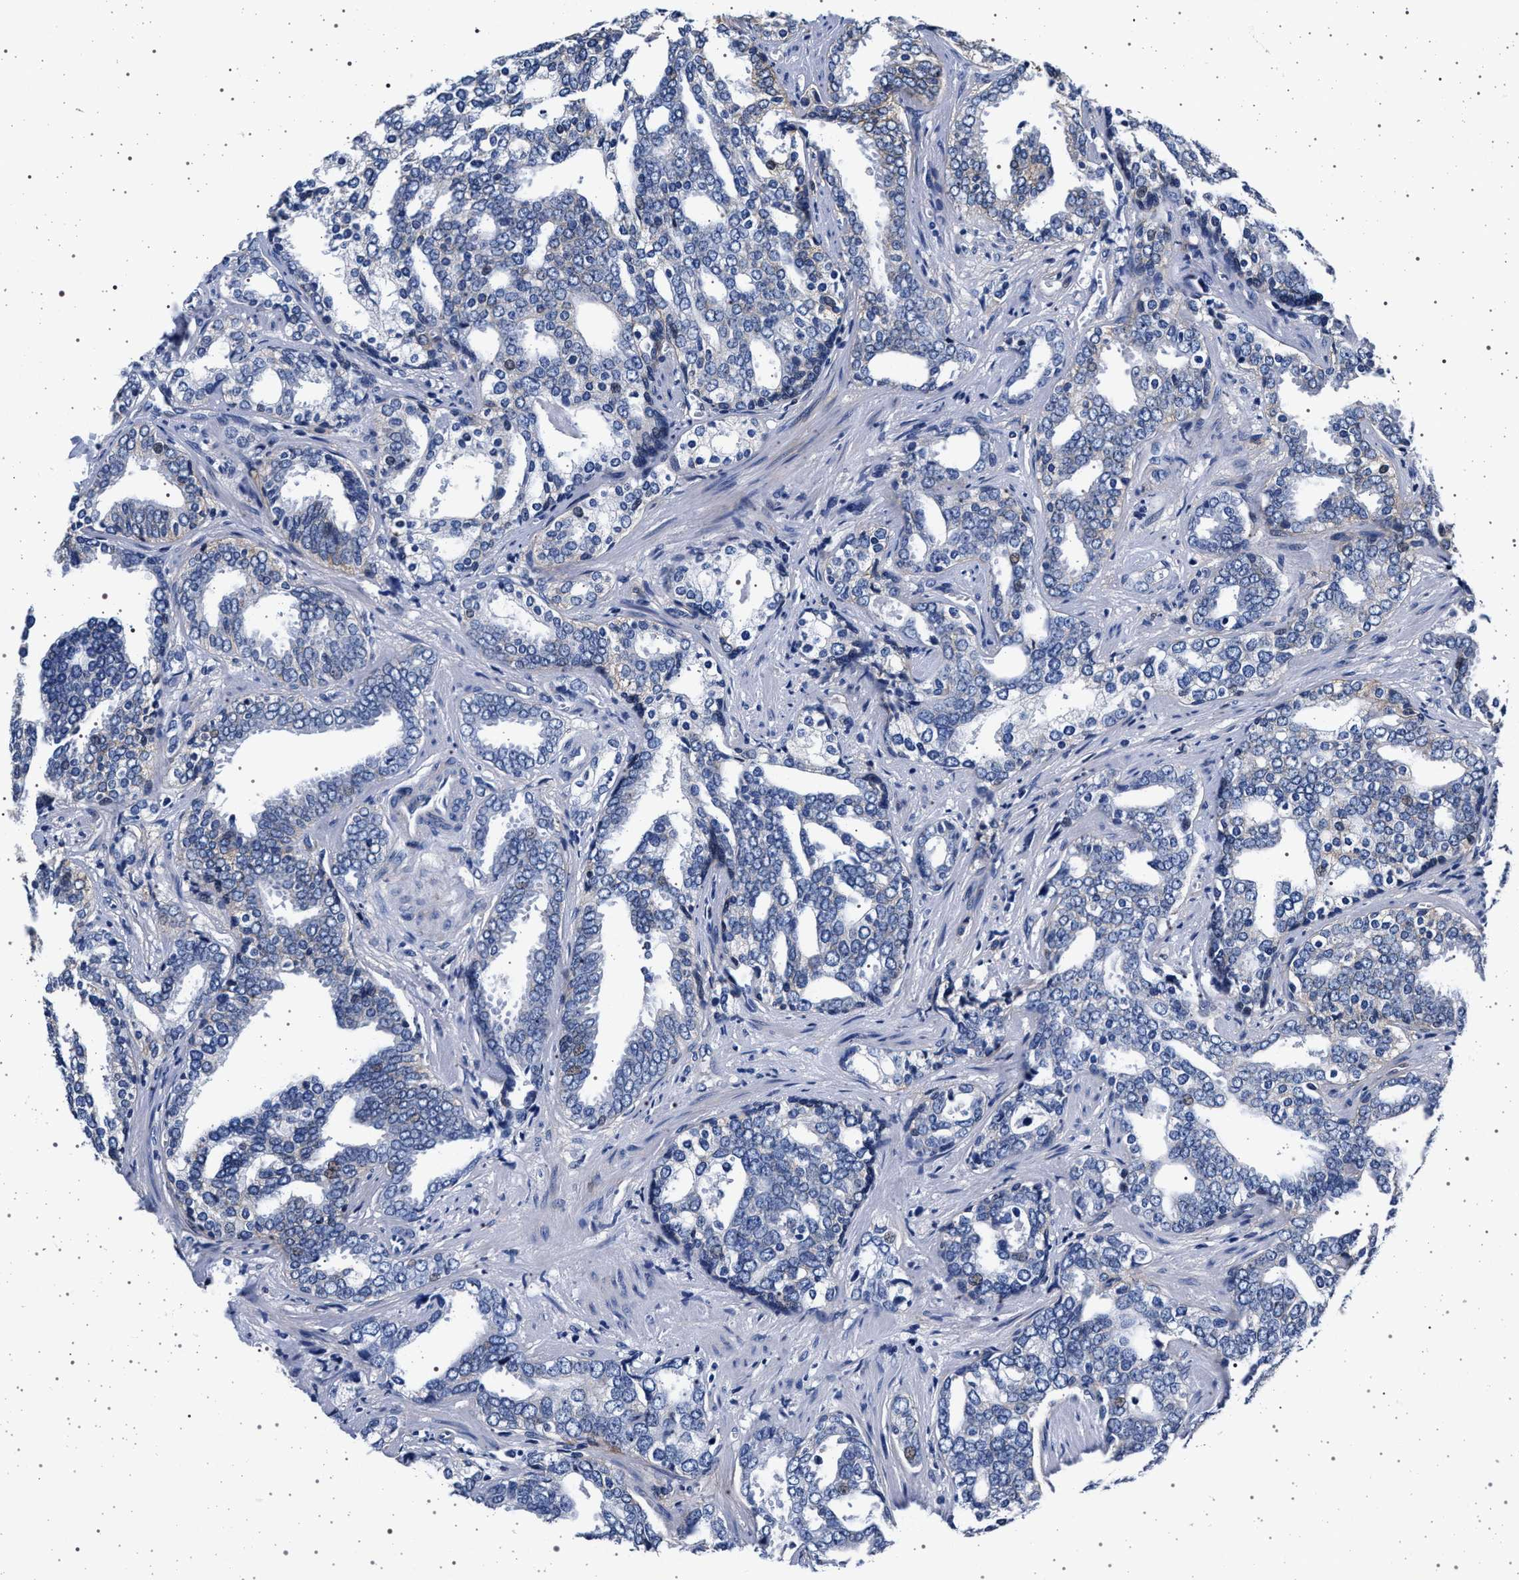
{"staining": {"intensity": "negative", "quantity": "none", "location": "none"}, "tissue": "prostate cancer", "cell_type": "Tumor cells", "image_type": "cancer", "snomed": [{"axis": "morphology", "description": "Adenocarcinoma, High grade"}, {"axis": "topography", "description": "Prostate"}], "caption": "An IHC image of prostate cancer (high-grade adenocarcinoma) is shown. There is no staining in tumor cells of prostate cancer (high-grade adenocarcinoma).", "gene": "SLC9A1", "patient": {"sex": "male", "age": 67}}